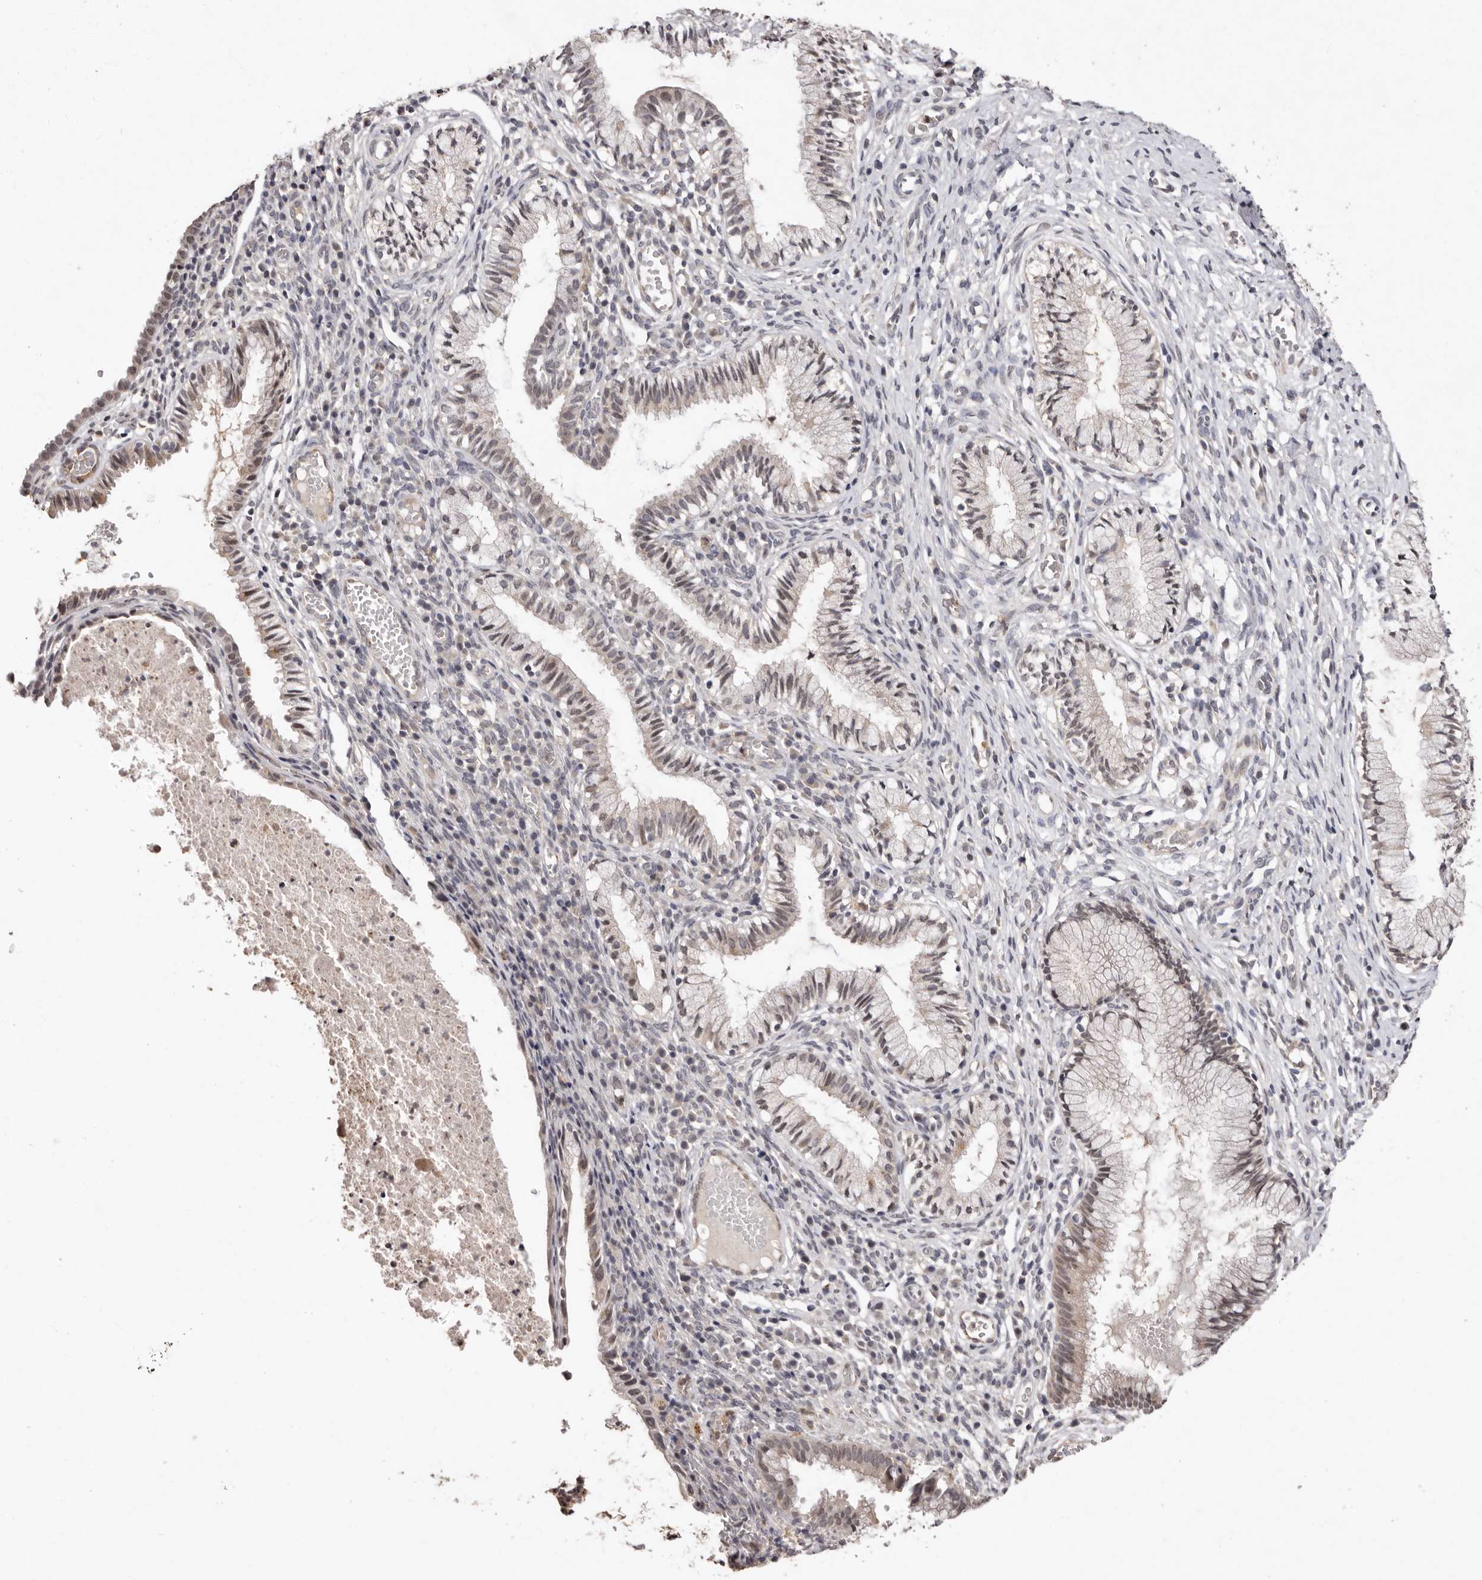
{"staining": {"intensity": "weak", "quantity": "<25%", "location": "cytoplasmic/membranous"}, "tissue": "cervix", "cell_type": "Glandular cells", "image_type": "normal", "snomed": [{"axis": "morphology", "description": "Normal tissue, NOS"}, {"axis": "topography", "description": "Cervix"}], "caption": "A histopathology image of human cervix is negative for staining in glandular cells.", "gene": "SULT1E1", "patient": {"sex": "female", "age": 27}}